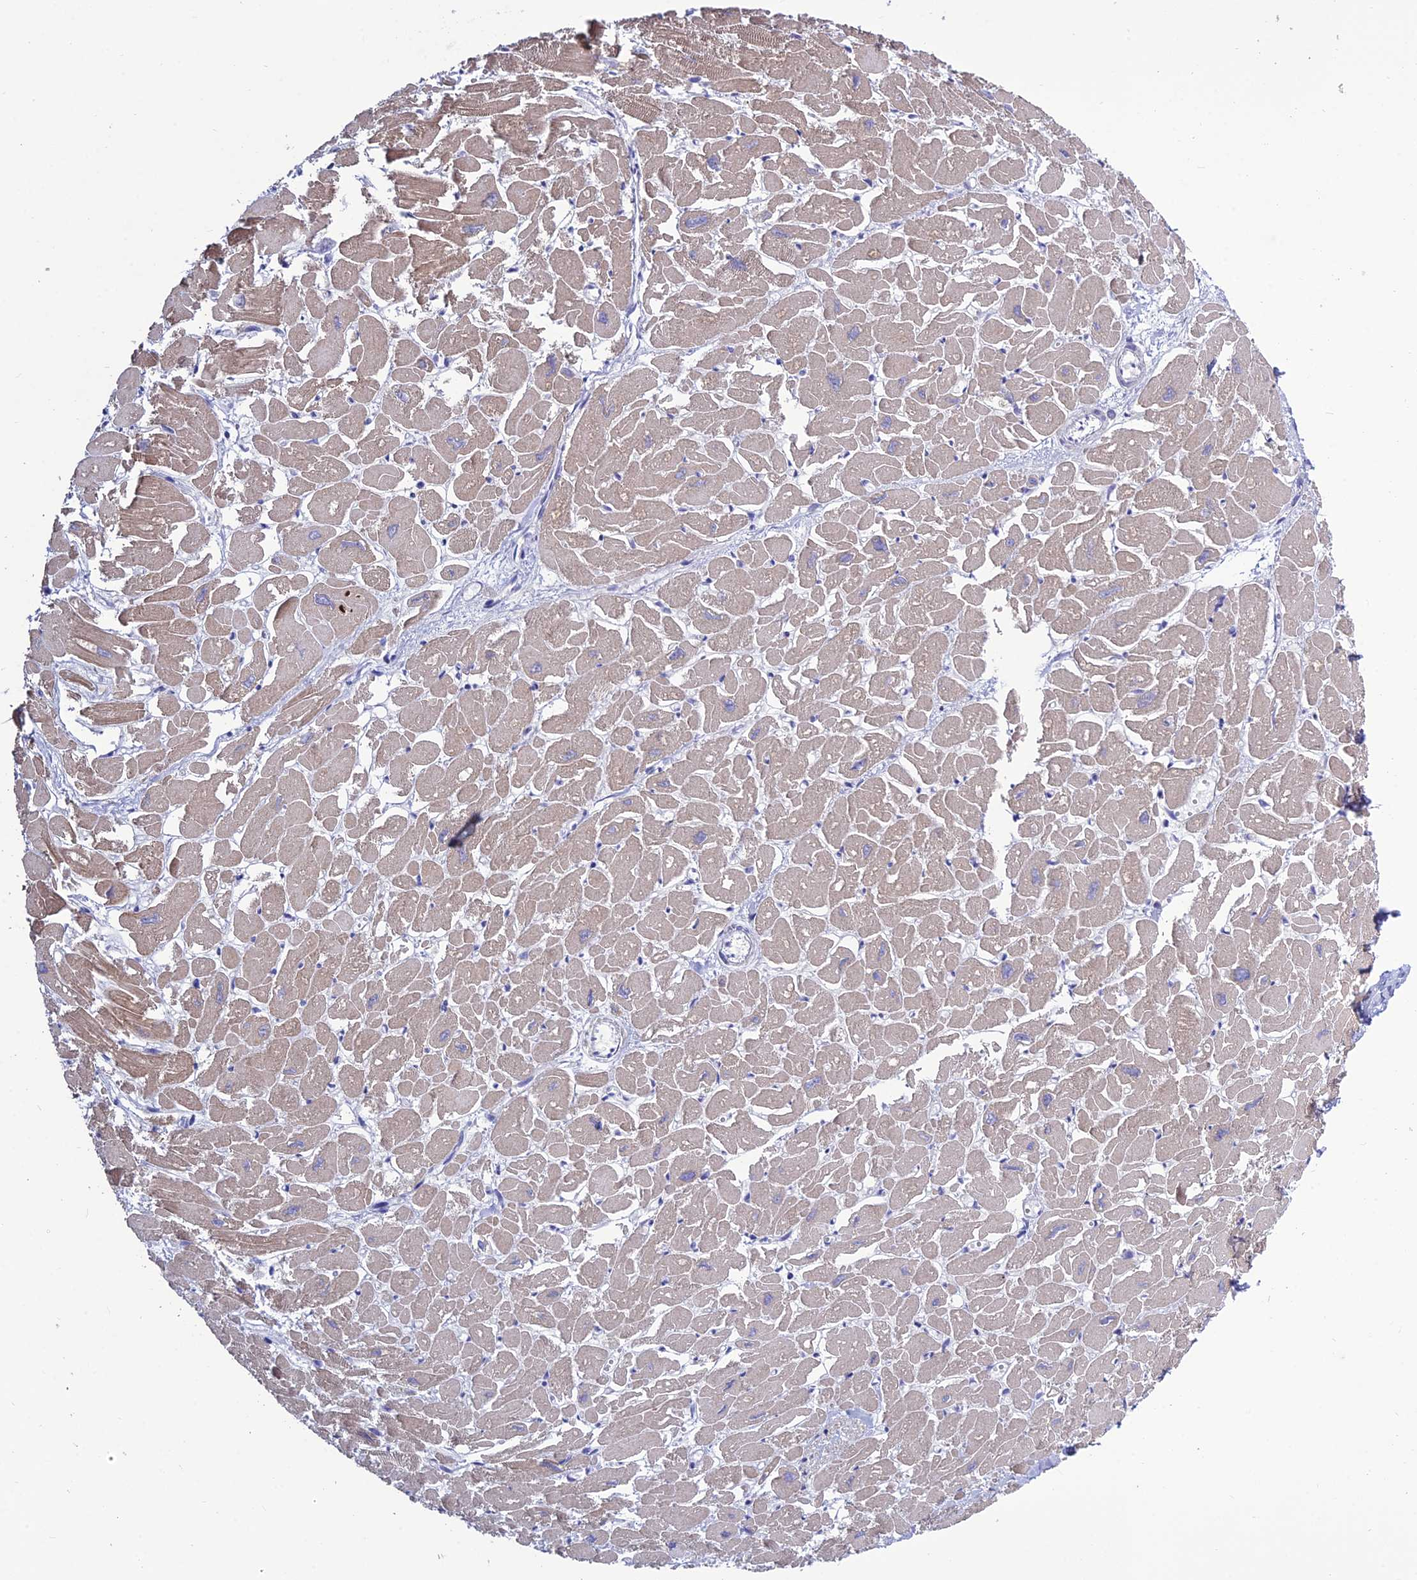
{"staining": {"intensity": "weak", "quantity": "25%-75%", "location": "cytoplasmic/membranous"}, "tissue": "heart muscle", "cell_type": "Cardiomyocytes", "image_type": "normal", "snomed": [{"axis": "morphology", "description": "Normal tissue, NOS"}, {"axis": "topography", "description": "Heart"}], "caption": "IHC histopathology image of normal heart muscle stained for a protein (brown), which reveals low levels of weak cytoplasmic/membranous expression in approximately 25%-75% of cardiomyocytes.", "gene": "BHMT2", "patient": {"sex": "male", "age": 54}}